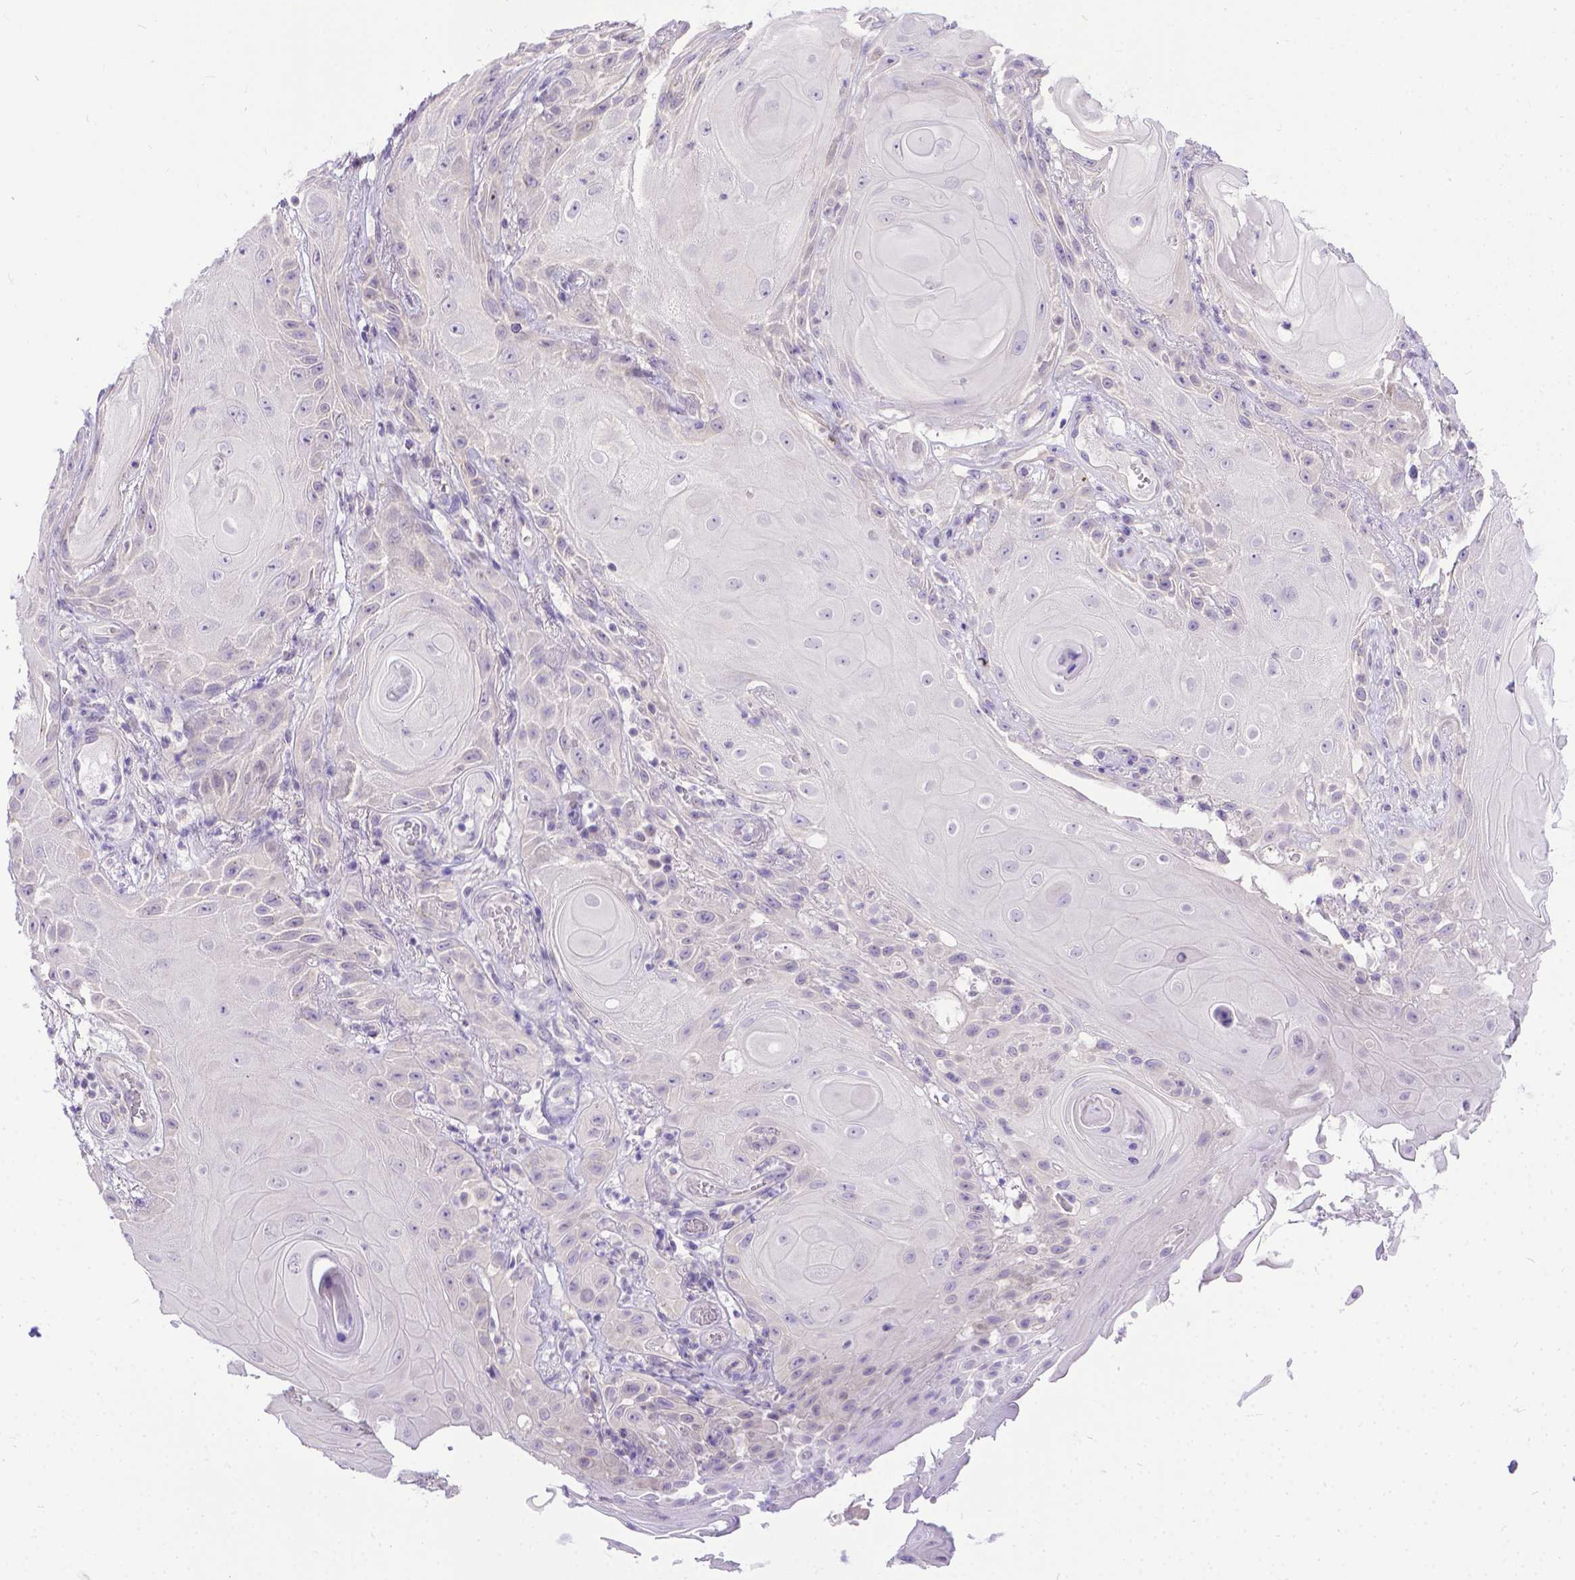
{"staining": {"intensity": "negative", "quantity": "none", "location": "none"}, "tissue": "skin cancer", "cell_type": "Tumor cells", "image_type": "cancer", "snomed": [{"axis": "morphology", "description": "Squamous cell carcinoma, NOS"}, {"axis": "topography", "description": "Skin"}], "caption": "Immunohistochemical staining of human skin squamous cell carcinoma exhibits no significant staining in tumor cells.", "gene": "TTLL6", "patient": {"sex": "male", "age": 62}}